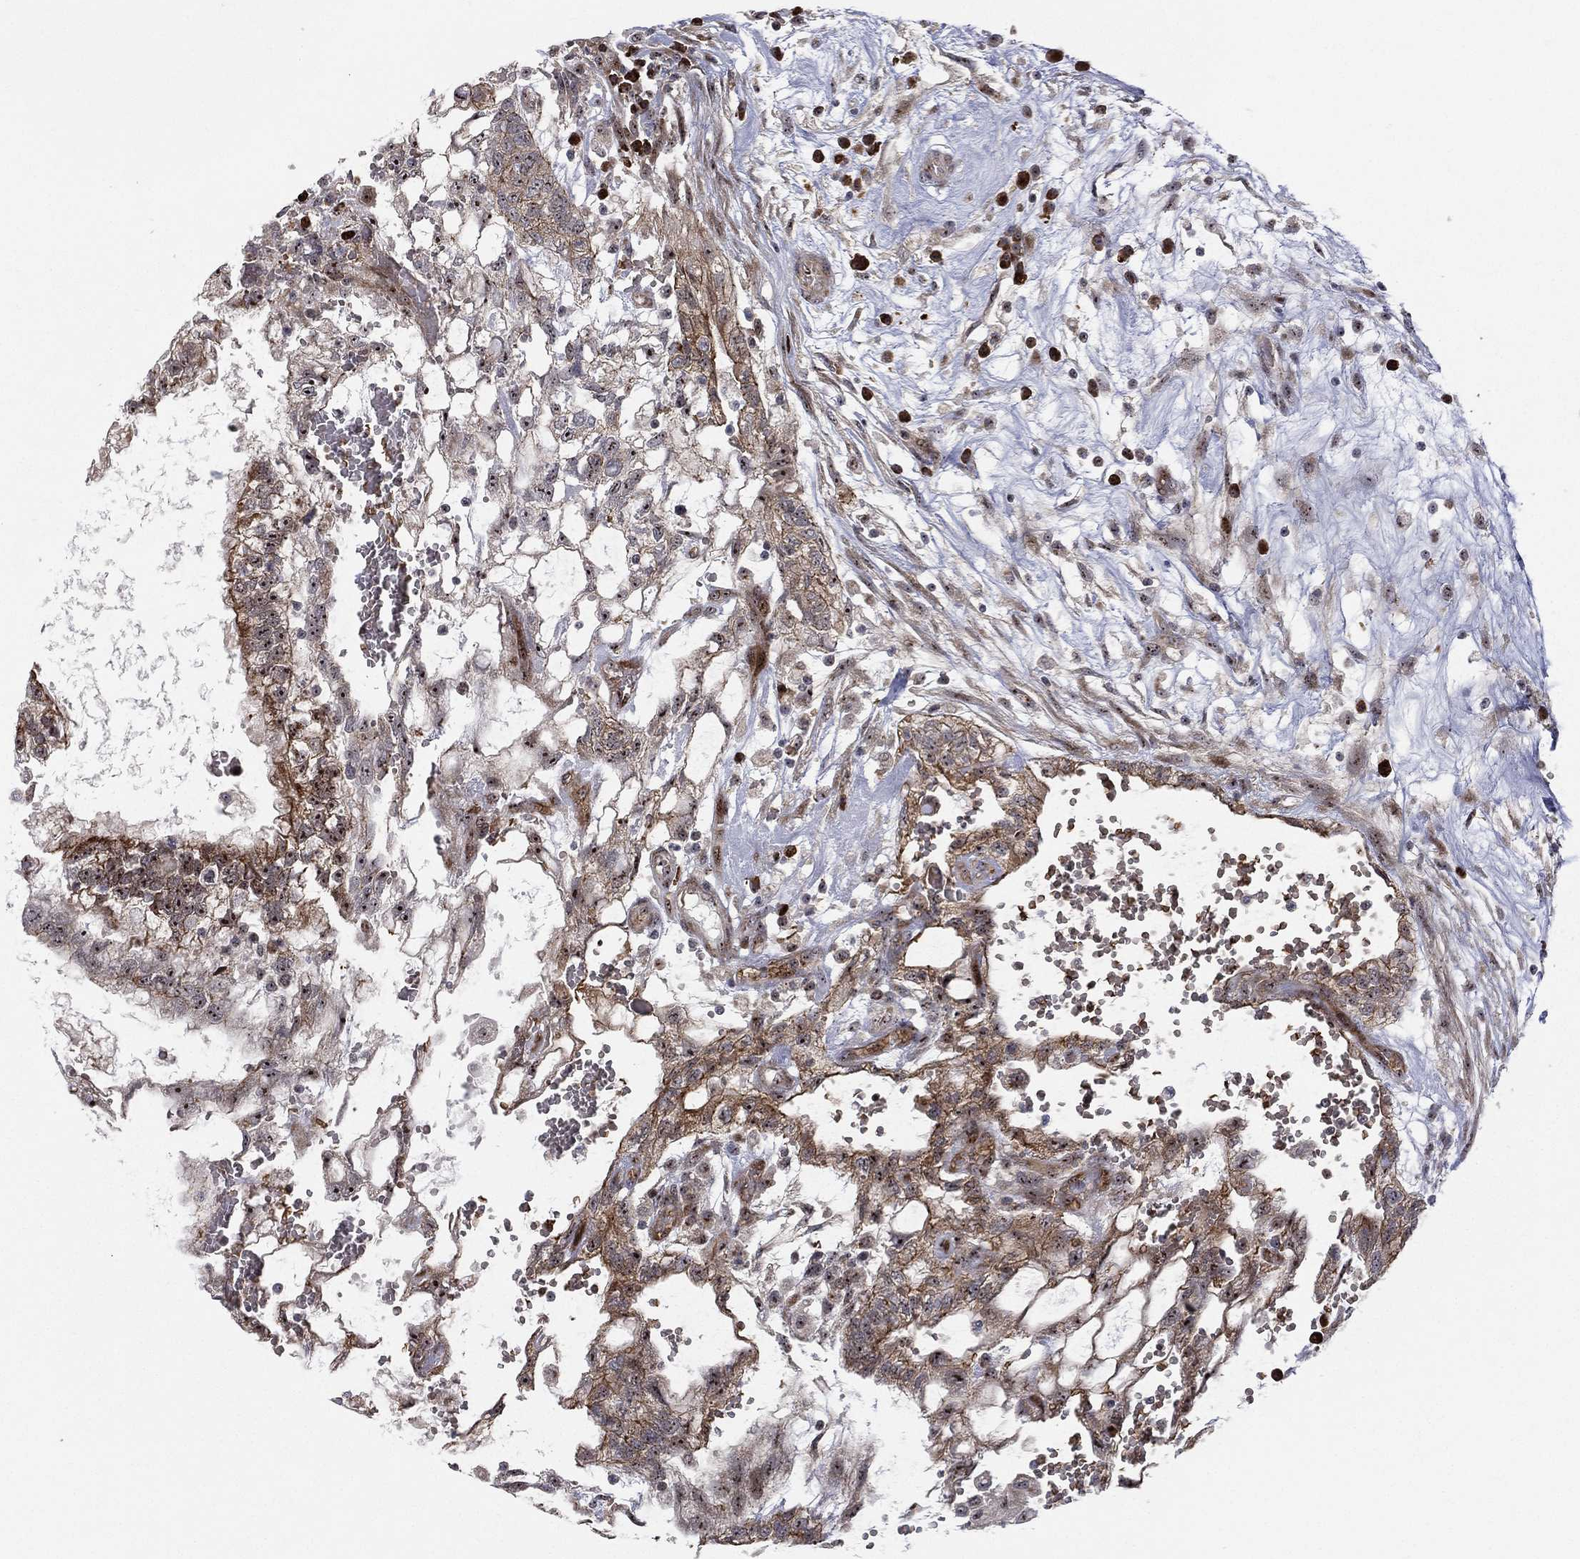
{"staining": {"intensity": "strong", "quantity": "25%-75%", "location": "cytoplasmic/membranous"}, "tissue": "testis cancer", "cell_type": "Tumor cells", "image_type": "cancer", "snomed": [{"axis": "morphology", "description": "Normal tissue, NOS"}, {"axis": "morphology", "description": "Carcinoma, Embryonal, NOS"}, {"axis": "topography", "description": "Testis"}, {"axis": "topography", "description": "Epididymis"}], "caption": "Approximately 25%-75% of tumor cells in embryonal carcinoma (testis) exhibit strong cytoplasmic/membranous protein expression as visualized by brown immunohistochemical staining.", "gene": "VHL", "patient": {"sex": "male", "age": 32}}